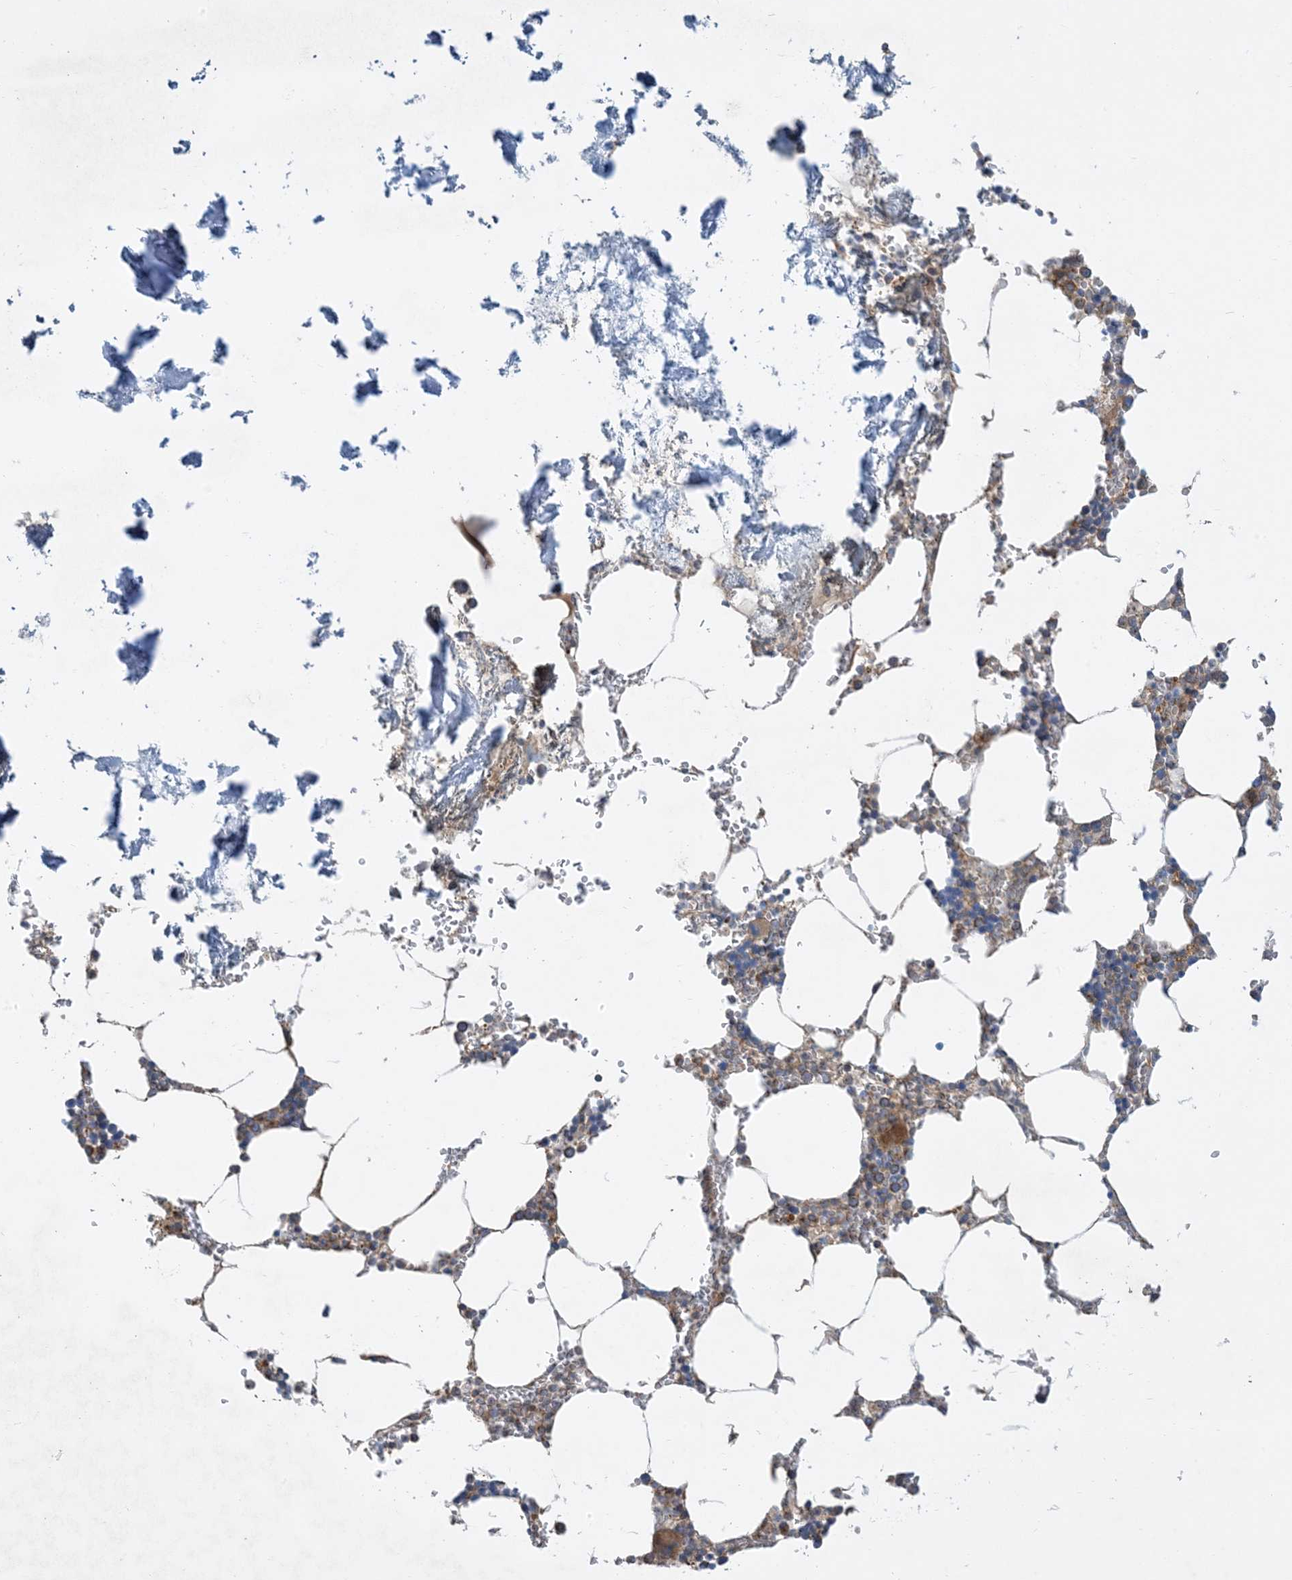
{"staining": {"intensity": "weak", "quantity": "25%-75%", "location": "cytoplasmic/membranous"}, "tissue": "bone marrow", "cell_type": "Hematopoietic cells", "image_type": "normal", "snomed": [{"axis": "morphology", "description": "Normal tissue, NOS"}, {"axis": "topography", "description": "Bone marrow"}], "caption": "The immunohistochemical stain highlights weak cytoplasmic/membranous positivity in hematopoietic cells of normal bone marrow.", "gene": "SIDT1", "patient": {"sex": "male", "age": 70}}